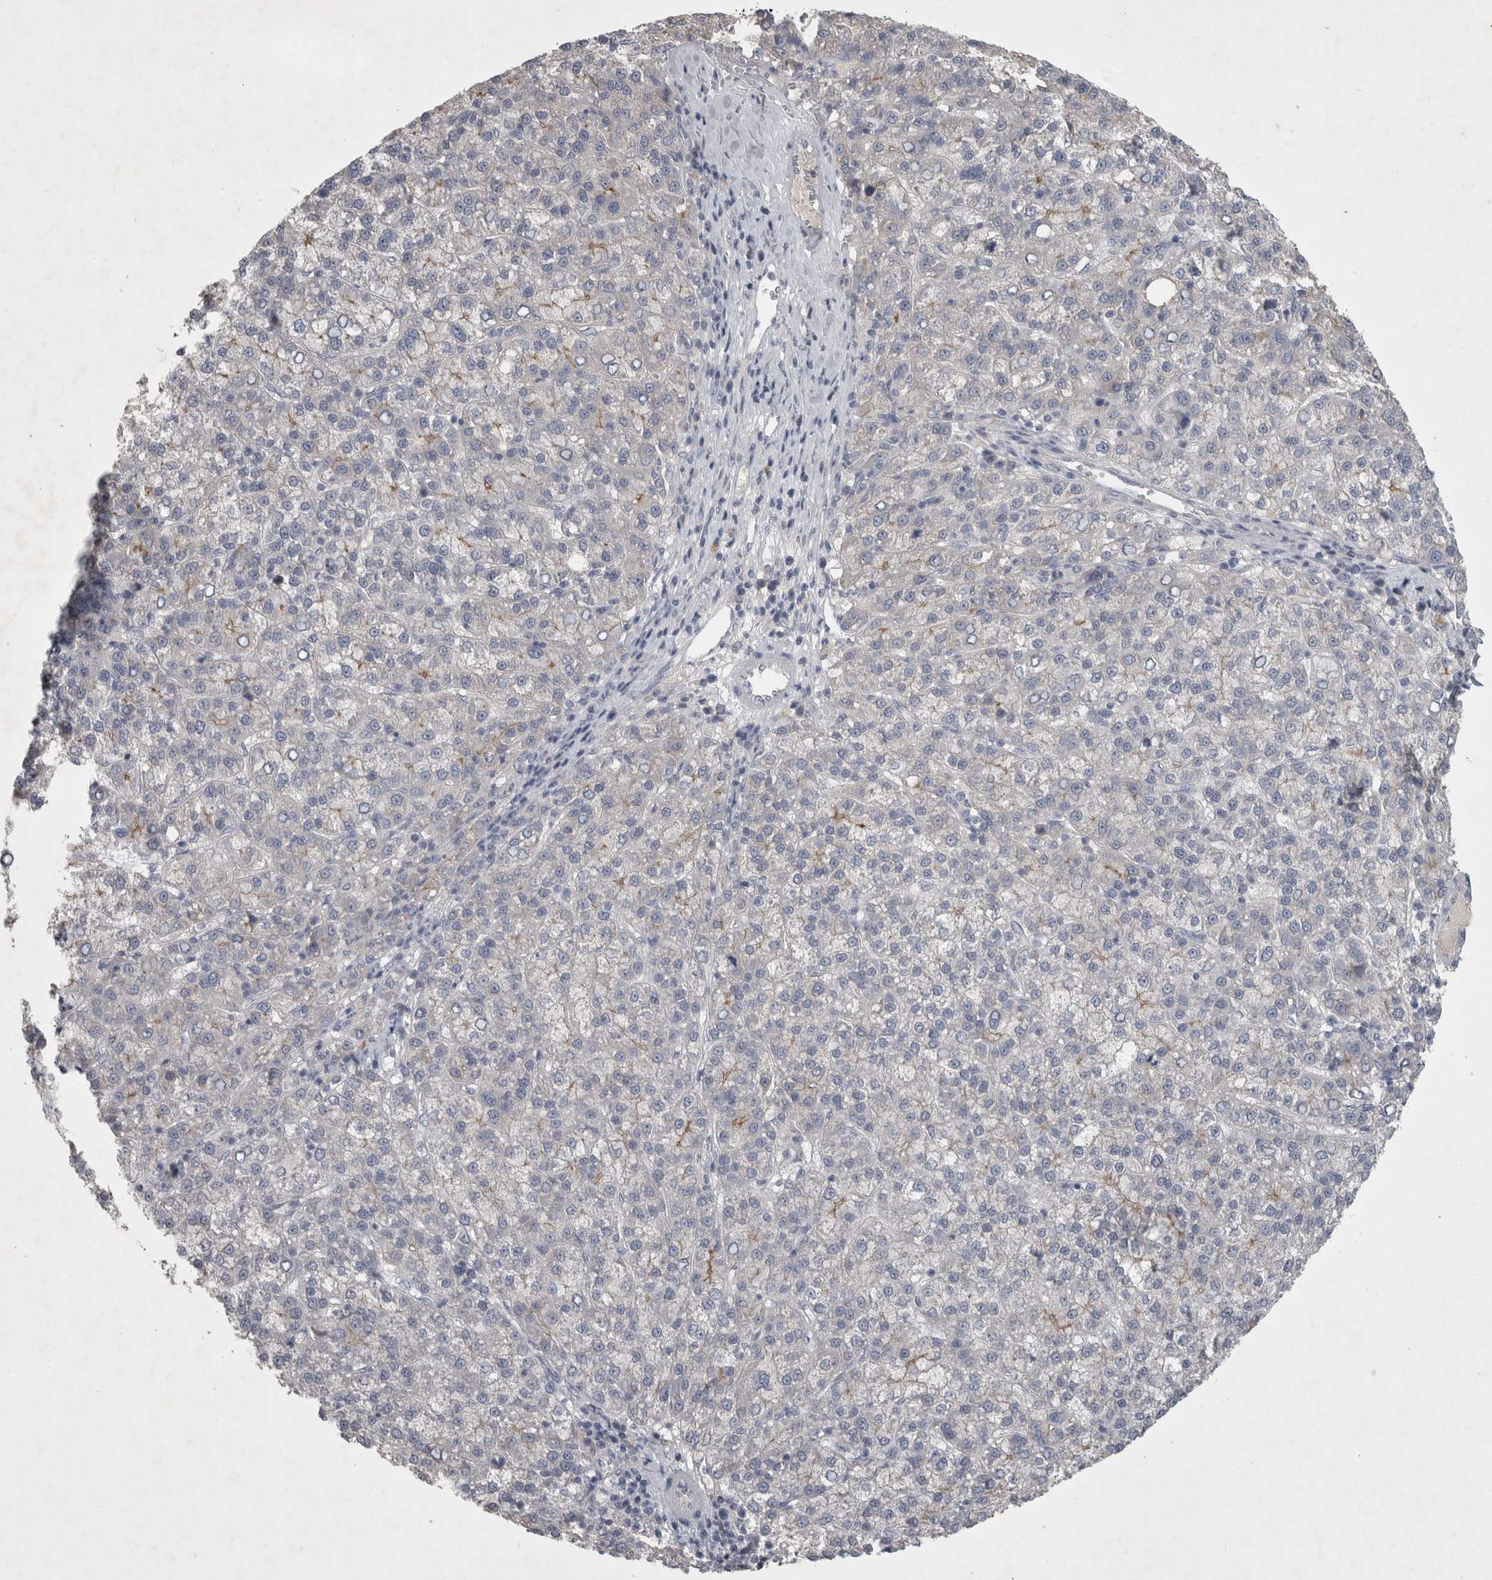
{"staining": {"intensity": "negative", "quantity": "none", "location": "none"}, "tissue": "liver cancer", "cell_type": "Tumor cells", "image_type": "cancer", "snomed": [{"axis": "morphology", "description": "Carcinoma, Hepatocellular, NOS"}, {"axis": "topography", "description": "Liver"}], "caption": "Tumor cells show no significant staining in liver cancer (hepatocellular carcinoma).", "gene": "ENPP7", "patient": {"sex": "female", "age": 58}}